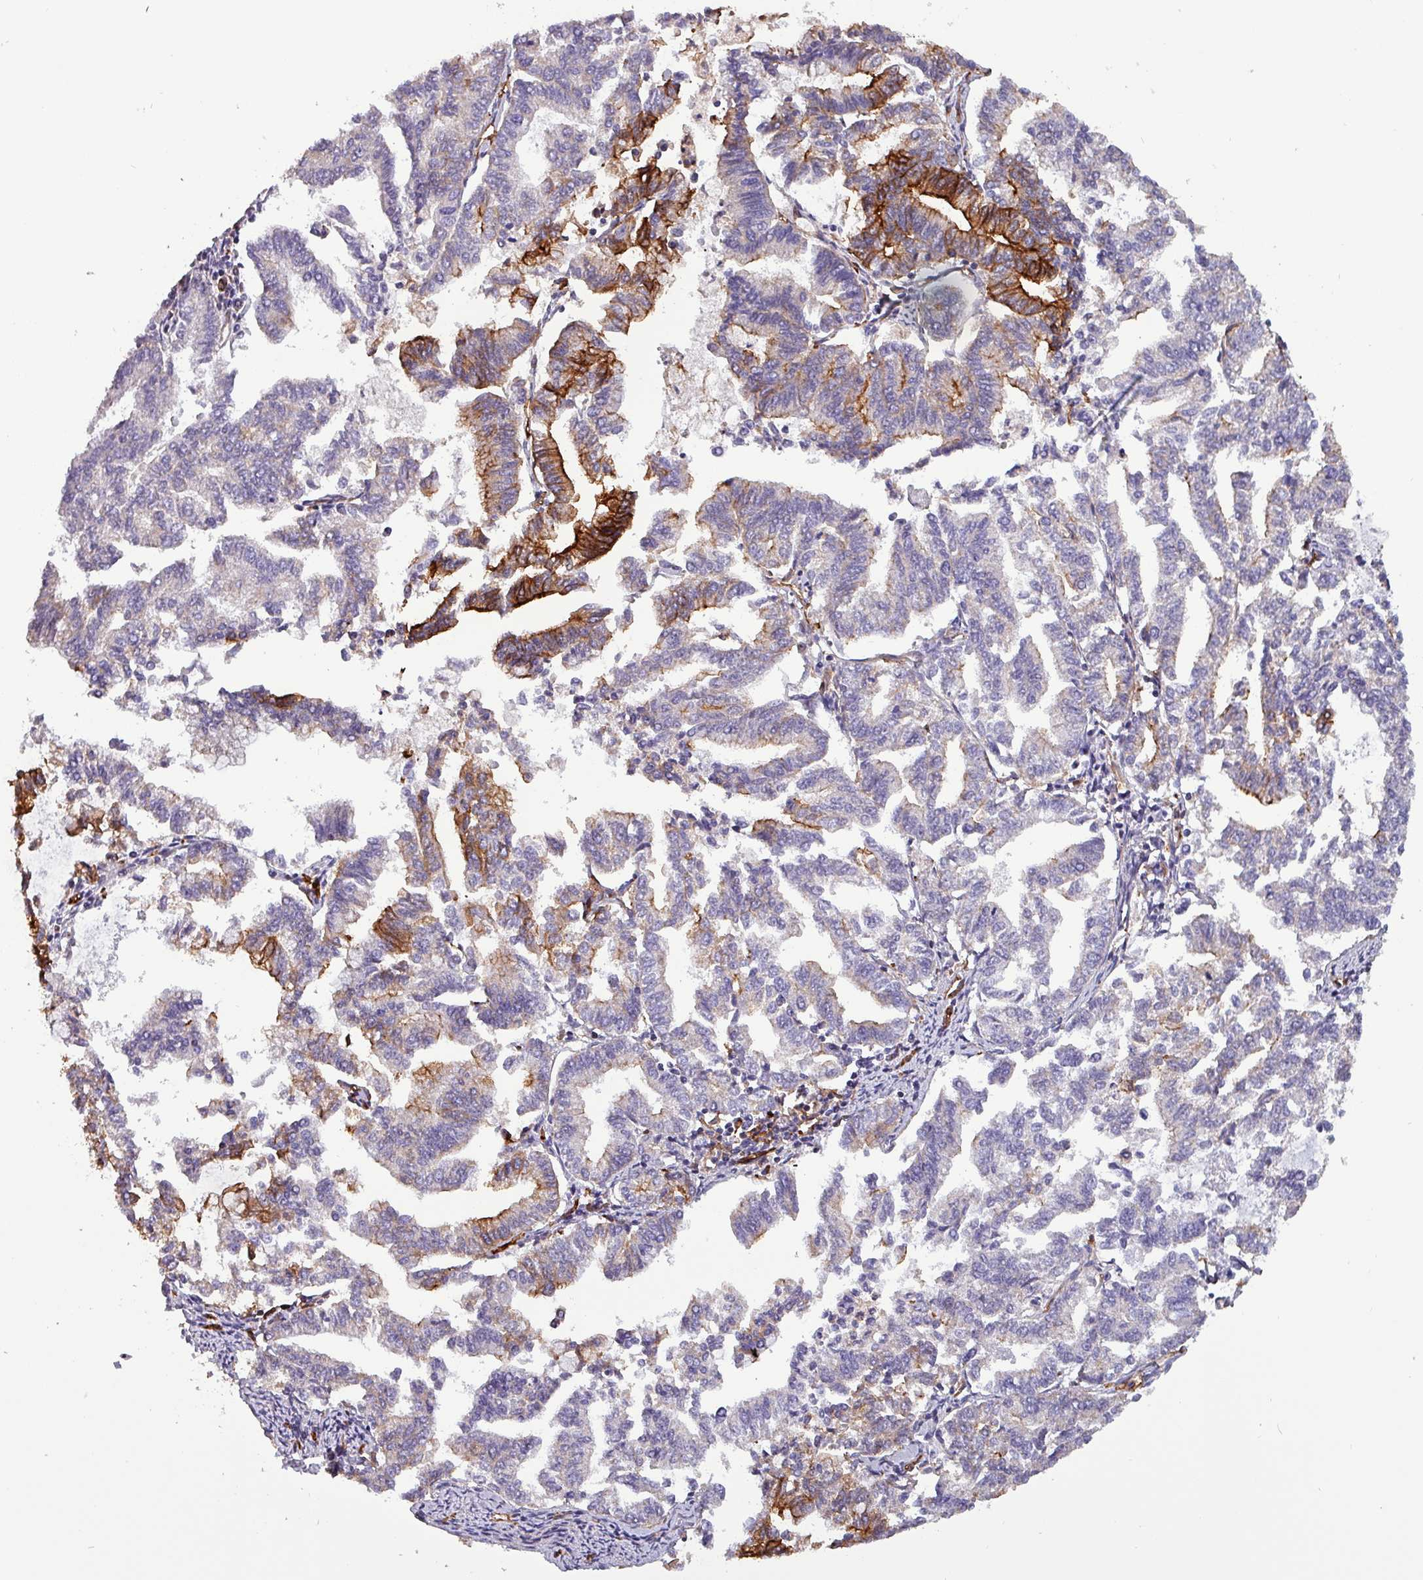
{"staining": {"intensity": "strong", "quantity": "<25%", "location": "cytoplasmic/membranous"}, "tissue": "endometrial cancer", "cell_type": "Tumor cells", "image_type": "cancer", "snomed": [{"axis": "morphology", "description": "Adenocarcinoma, NOS"}, {"axis": "topography", "description": "Endometrium"}], "caption": "A high-resolution histopathology image shows immunohistochemistry staining of endometrial cancer, which exhibits strong cytoplasmic/membranous expression in about <25% of tumor cells.", "gene": "SCIN", "patient": {"sex": "female", "age": 79}}